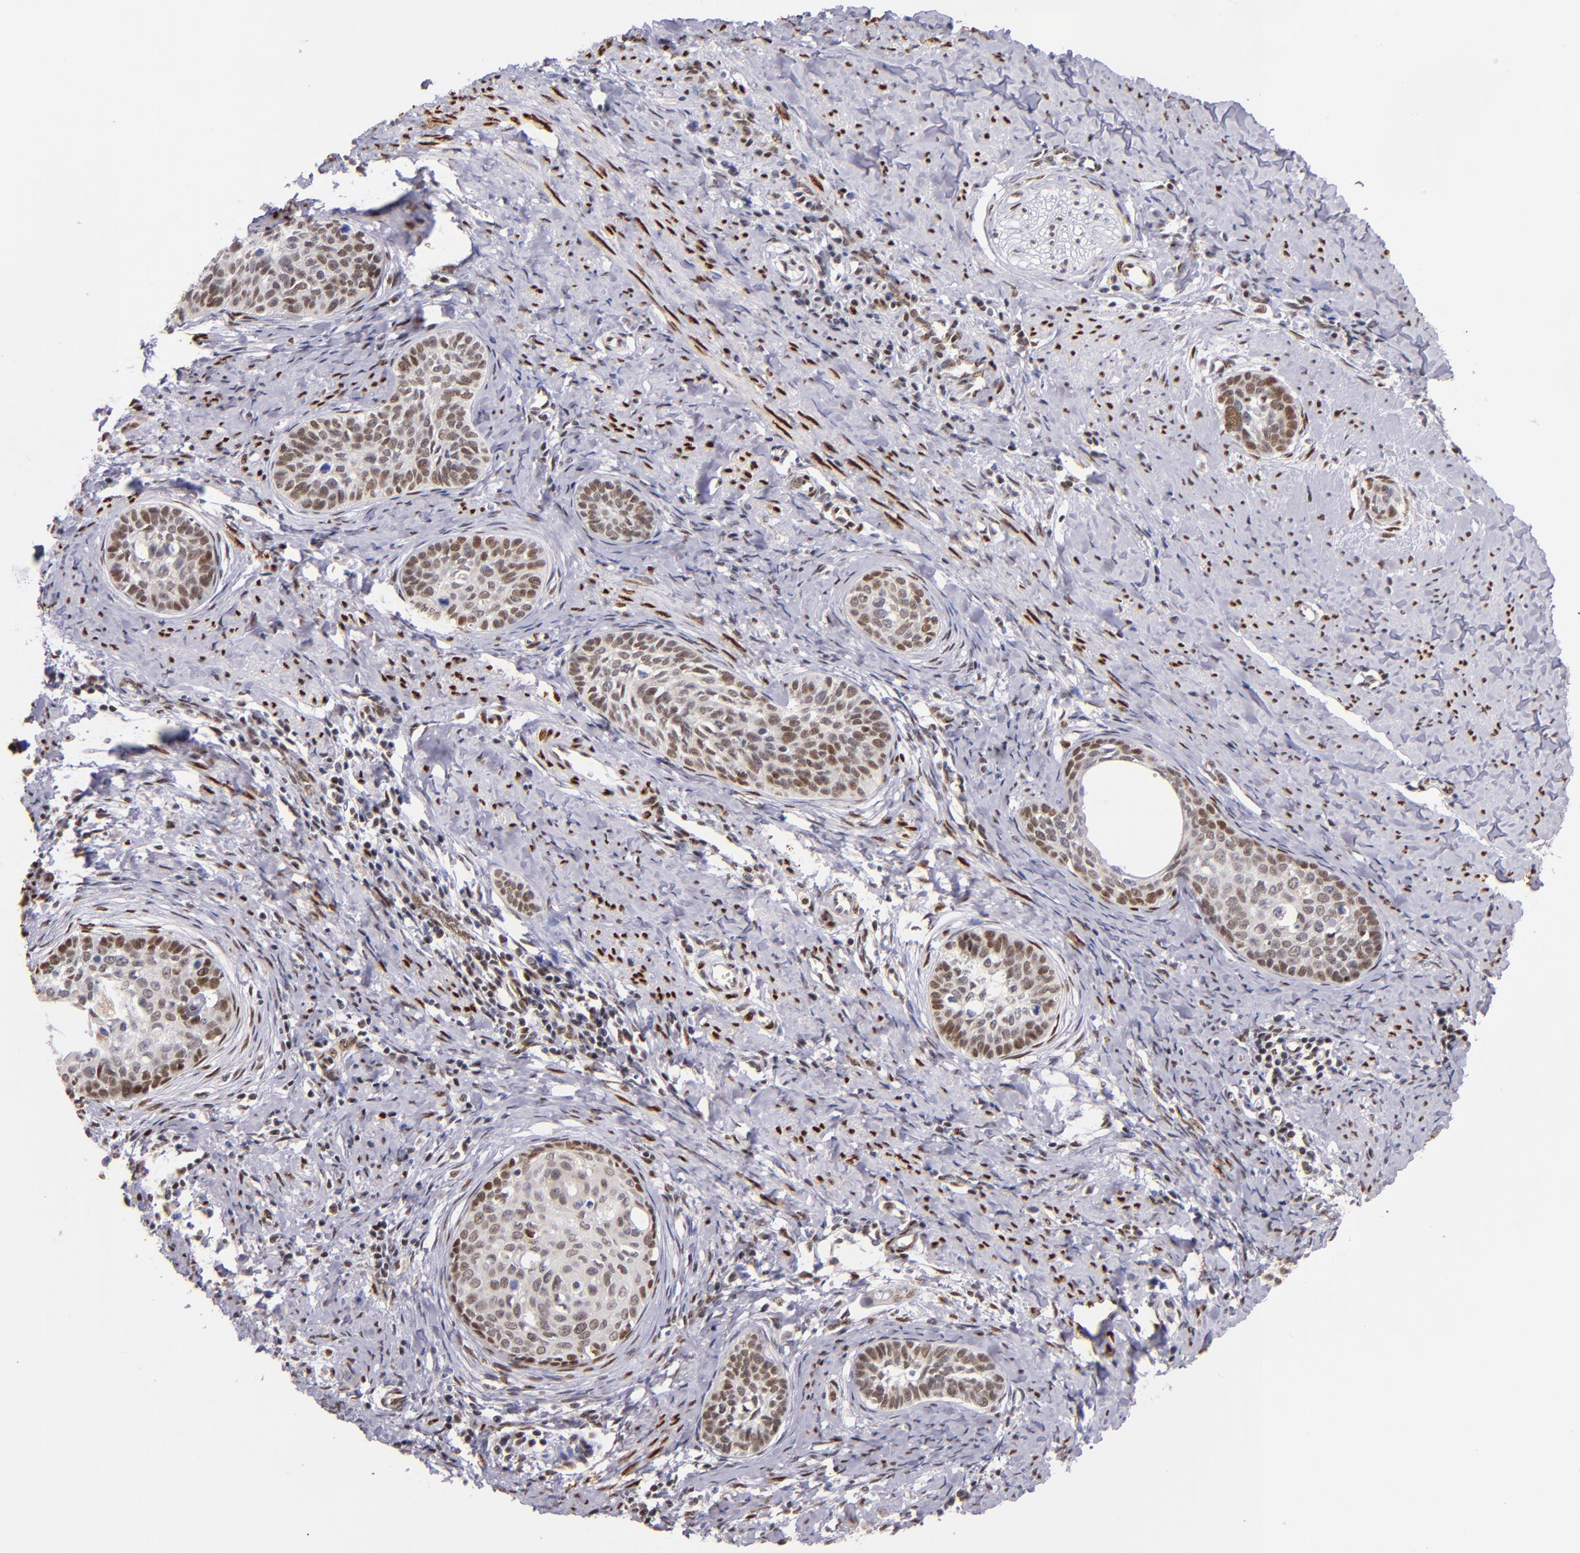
{"staining": {"intensity": "moderate", "quantity": "25%-75%", "location": "nuclear"}, "tissue": "cervical cancer", "cell_type": "Tumor cells", "image_type": "cancer", "snomed": [{"axis": "morphology", "description": "Squamous cell carcinoma, NOS"}, {"axis": "topography", "description": "Cervix"}], "caption": "Brown immunohistochemical staining in cervical cancer shows moderate nuclear expression in approximately 25%-75% of tumor cells.", "gene": "SRF", "patient": {"sex": "female", "age": 33}}